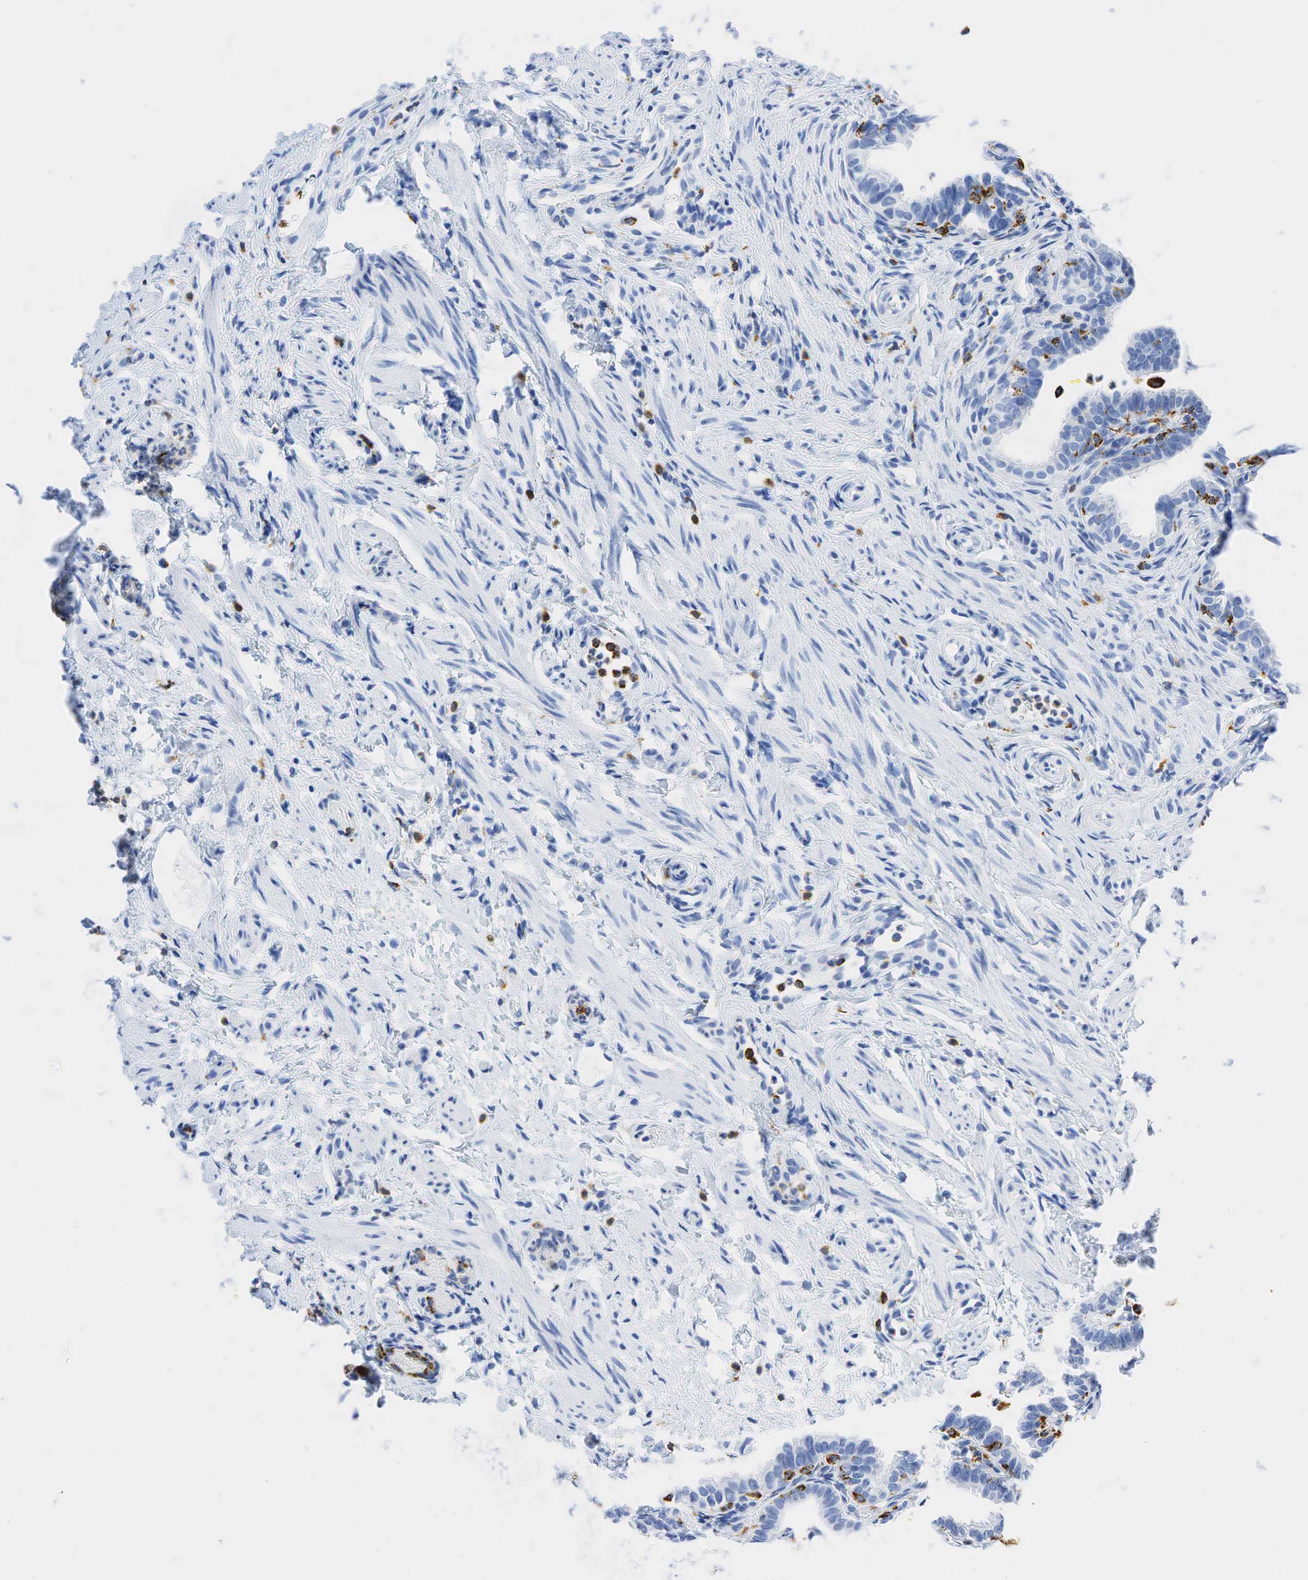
{"staining": {"intensity": "negative", "quantity": "none", "location": "none"}, "tissue": "fallopian tube", "cell_type": "Glandular cells", "image_type": "normal", "snomed": [{"axis": "morphology", "description": "Normal tissue, NOS"}, {"axis": "topography", "description": "Fallopian tube"}], "caption": "IHC micrograph of benign human fallopian tube stained for a protein (brown), which displays no positivity in glandular cells.", "gene": "CD68", "patient": {"sex": "female", "age": 41}}